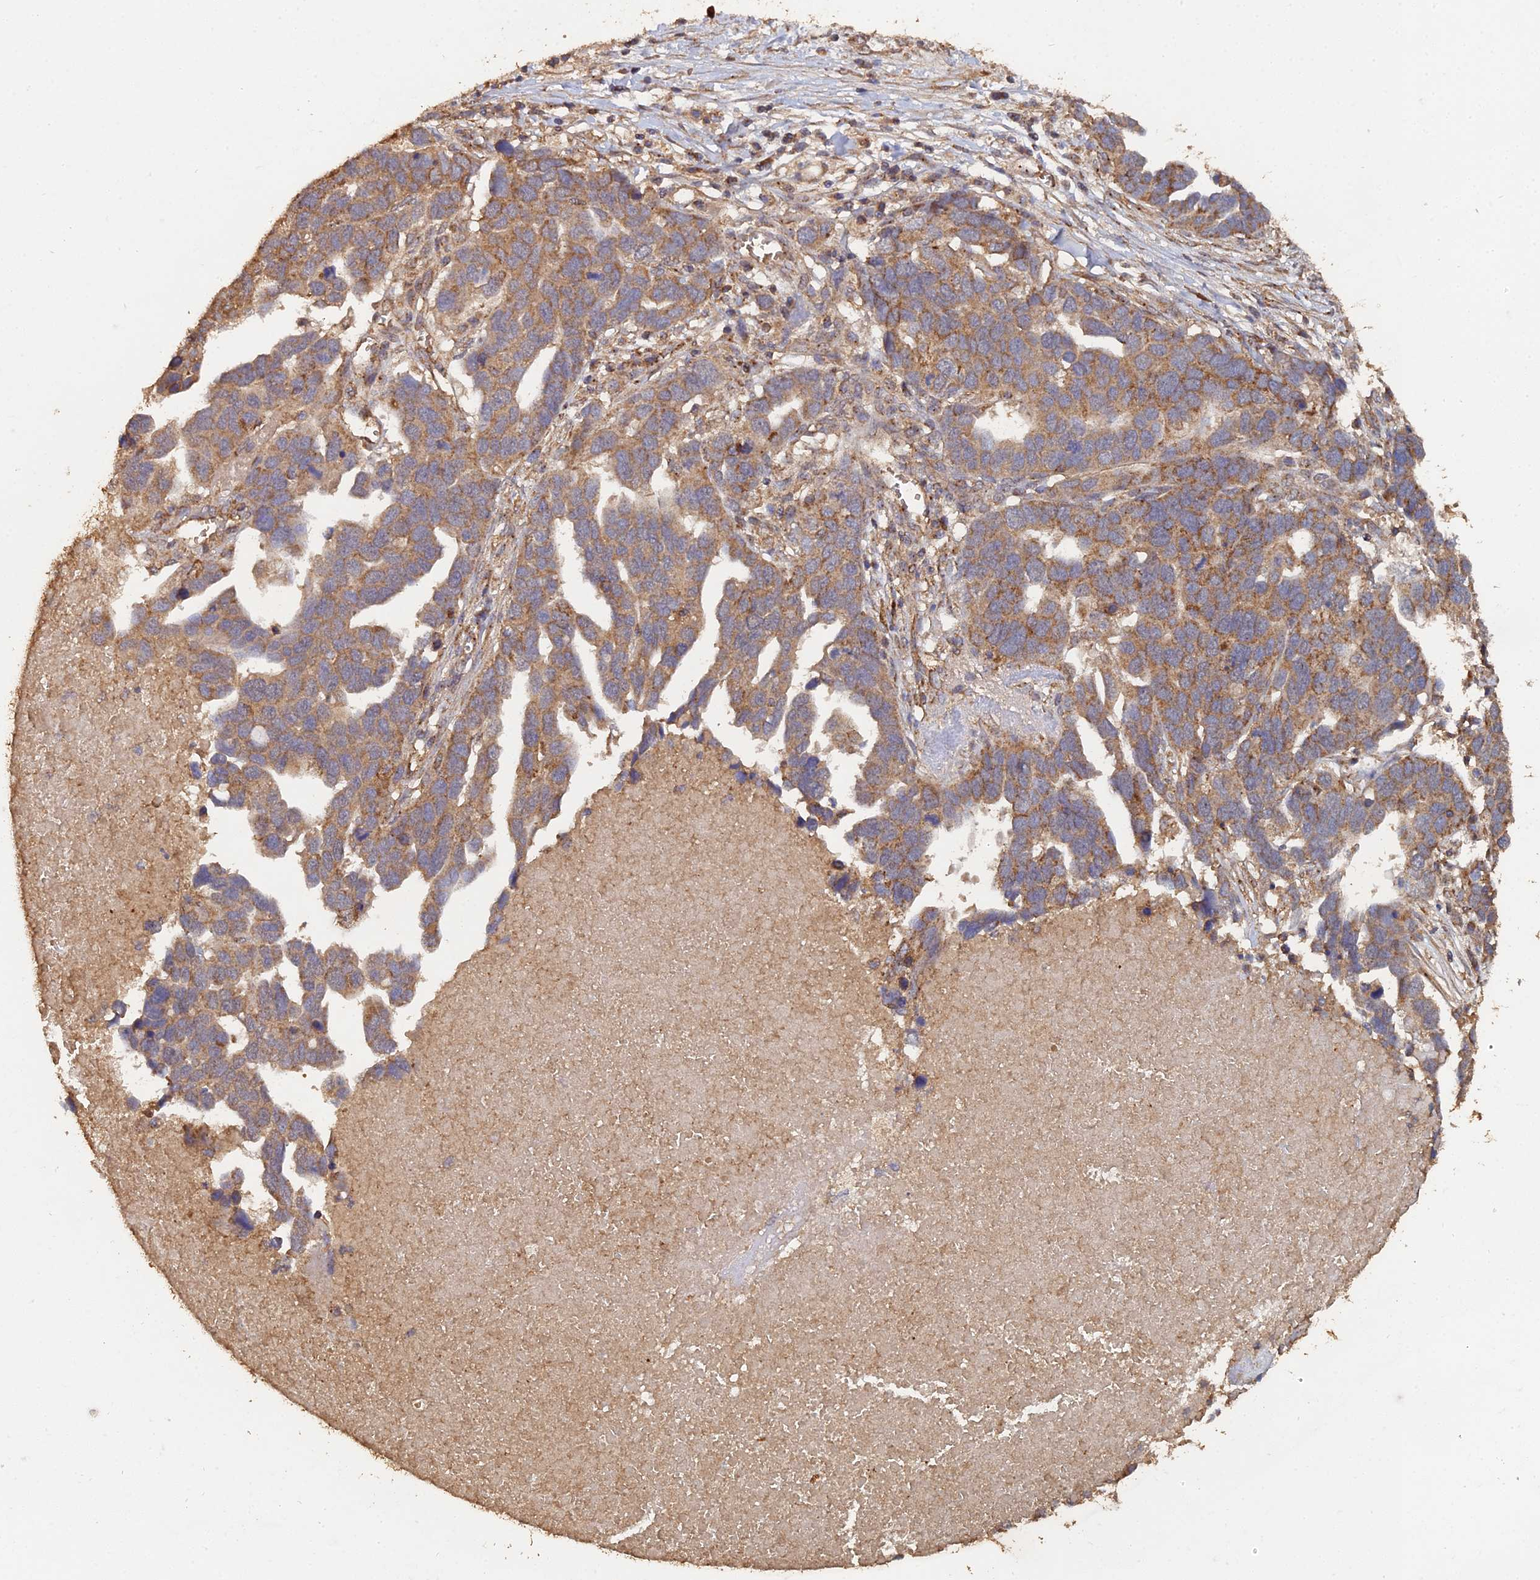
{"staining": {"intensity": "moderate", "quantity": ">75%", "location": "cytoplasmic/membranous"}, "tissue": "ovarian cancer", "cell_type": "Tumor cells", "image_type": "cancer", "snomed": [{"axis": "morphology", "description": "Cystadenocarcinoma, serous, NOS"}, {"axis": "topography", "description": "Ovary"}], "caption": "Immunohistochemistry (IHC) image of neoplastic tissue: ovarian serous cystadenocarcinoma stained using IHC shows medium levels of moderate protein expression localized specifically in the cytoplasmic/membranous of tumor cells, appearing as a cytoplasmic/membranous brown color.", "gene": "SPANXN4", "patient": {"sex": "female", "age": 54}}